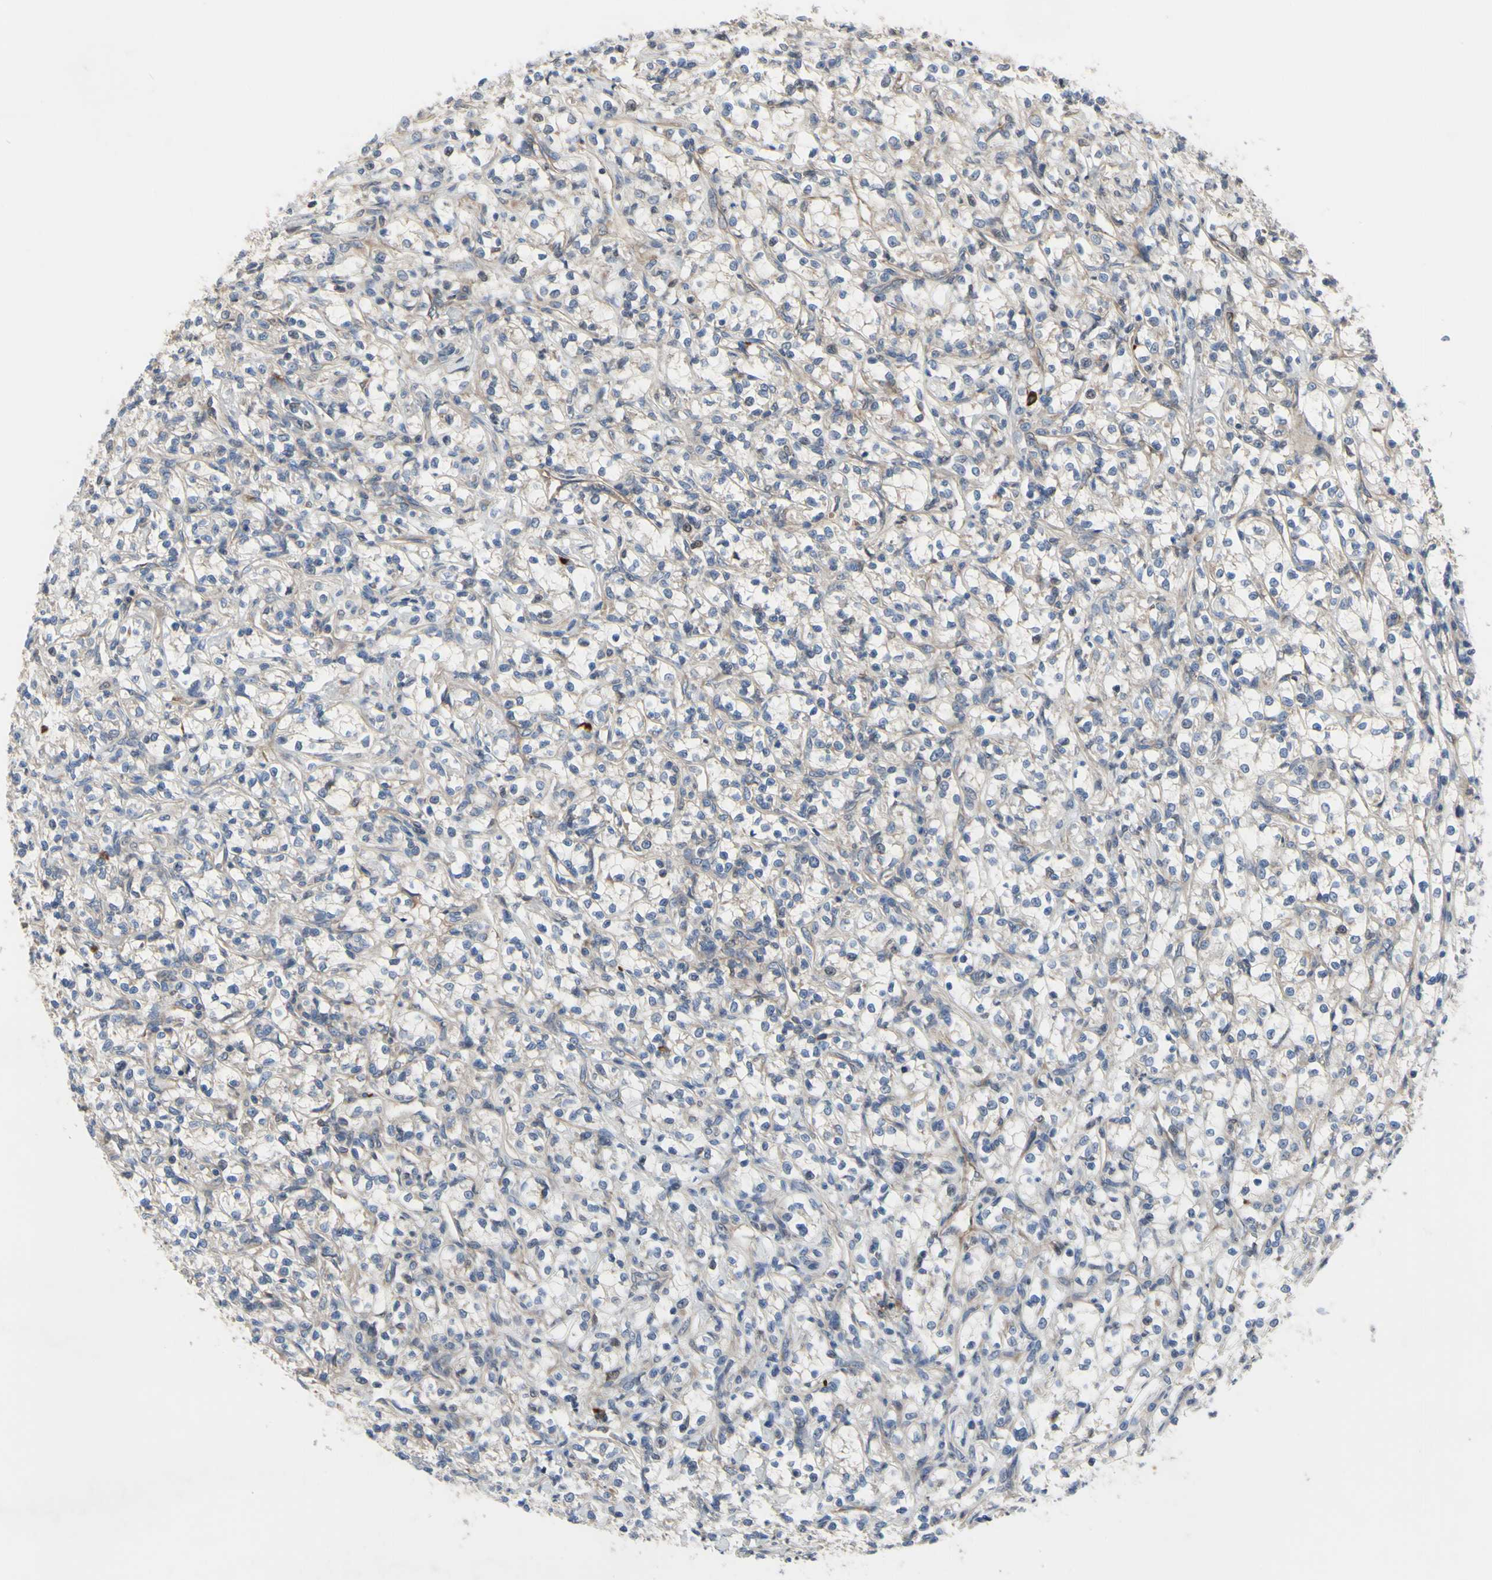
{"staining": {"intensity": "moderate", "quantity": "<25%", "location": "cytoplasmic/membranous"}, "tissue": "renal cancer", "cell_type": "Tumor cells", "image_type": "cancer", "snomed": [{"axis": "morphology", "description": "Adenocarcinoma, NOS"}, {"axis": "topography", "description": "Kidney"}], "caption": "Tumor cells show low levels of moderate cytoplasmic/membranous positivity in about <25% of cells in renal cancer.", "gene": "XIAP", "patient": {"sex": "female", "age": 69}}